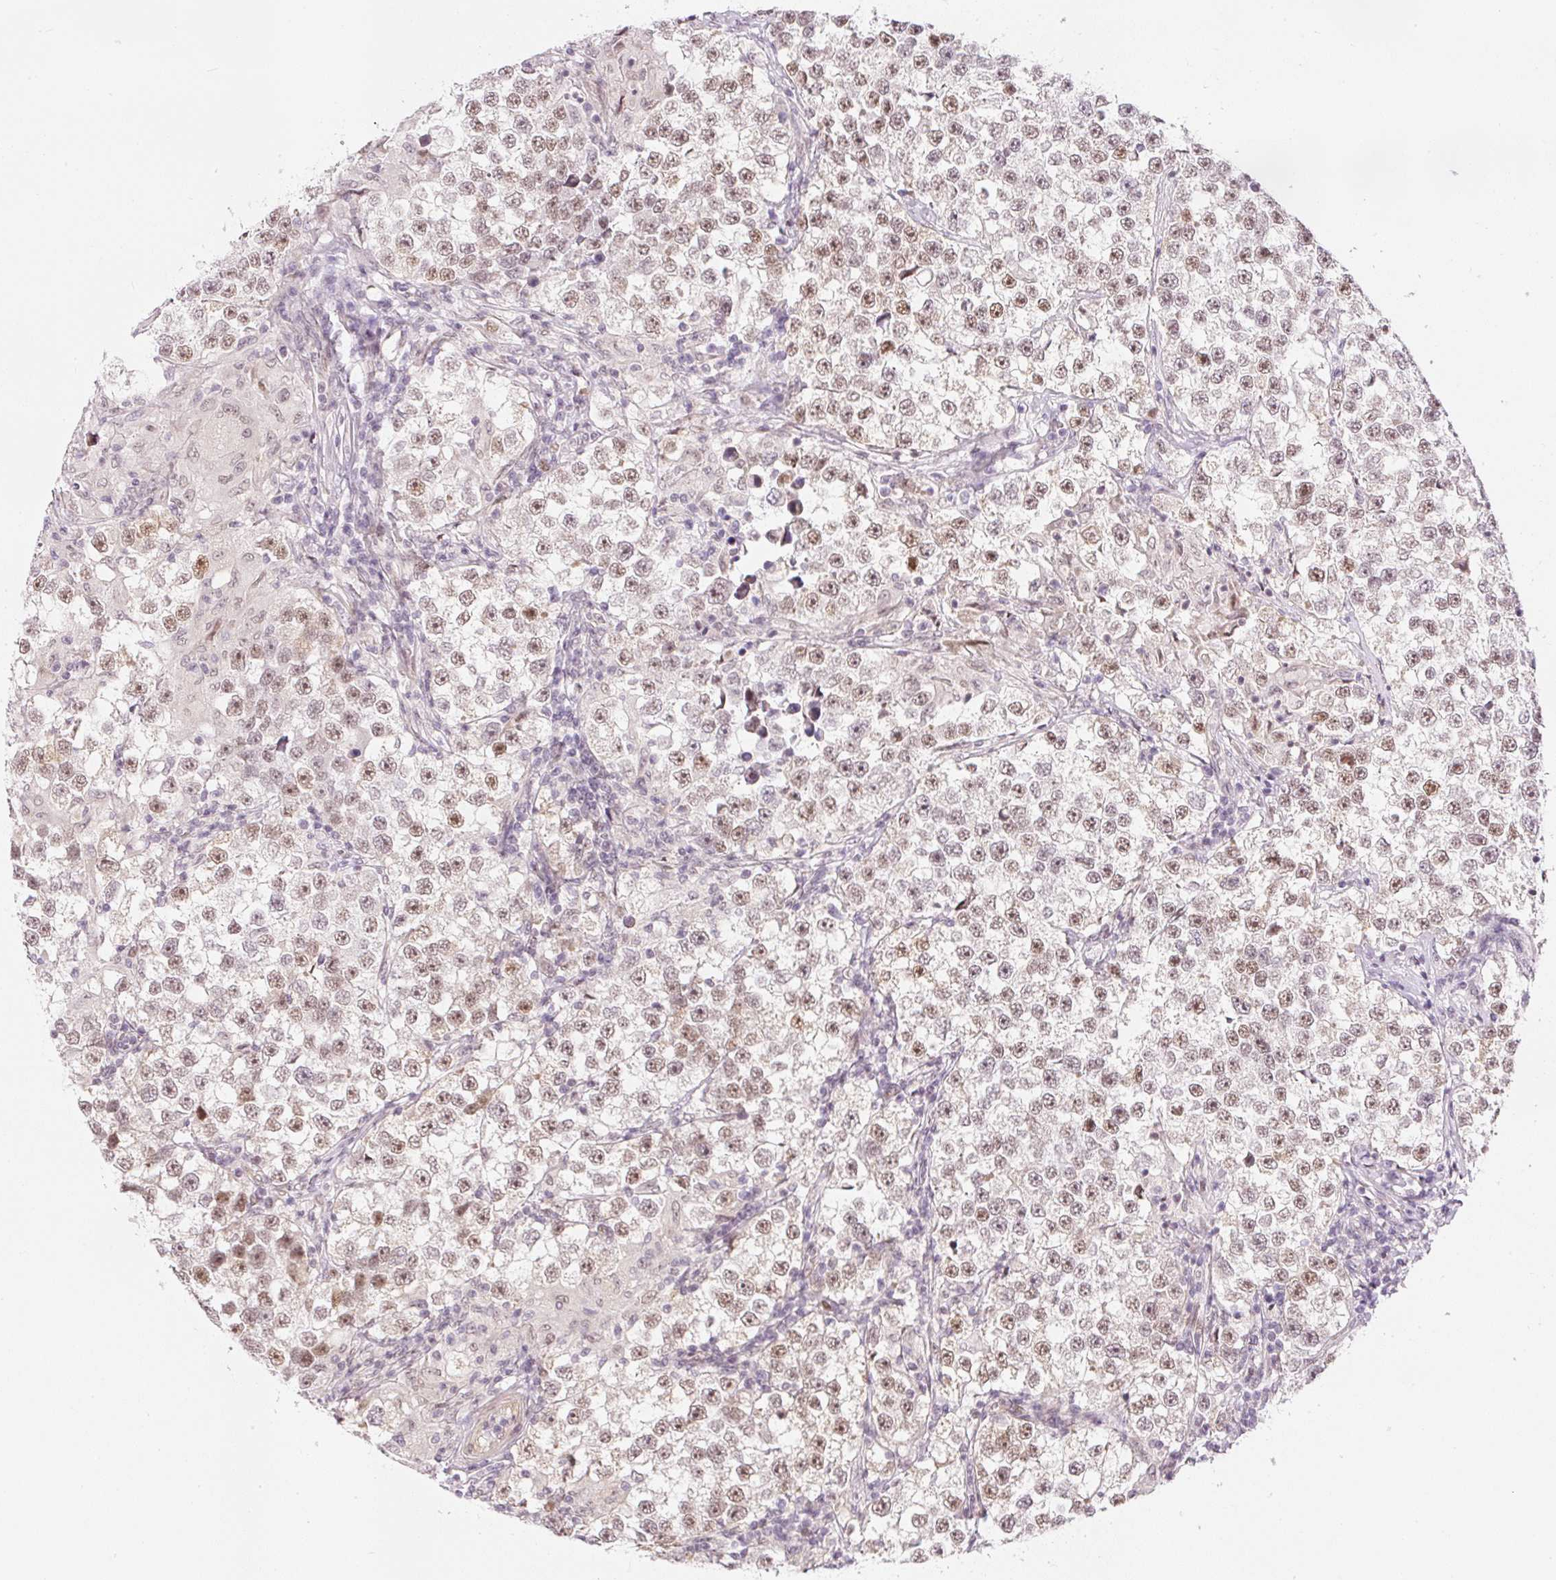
{"staining": {"intensity": "moderate", "quantity": ">75%", "location": "nuclear"}, "tissue": "testis cancer", "cell_type": "Tumor cells", "image_type": "cancer", "snomed": [{"axis": "morphology", "description": "Seminoma, NOS"}, {"axis": "topography", "description": "Testis"}], "caption": "About >75% of tumor cells in seminoma (testis) demonstrate moderate nuclear protein positivity as visualized by brown immunohistochemical staining.", "gene": "DPPA4", "patient": {"sex": "male", "age": 46}}